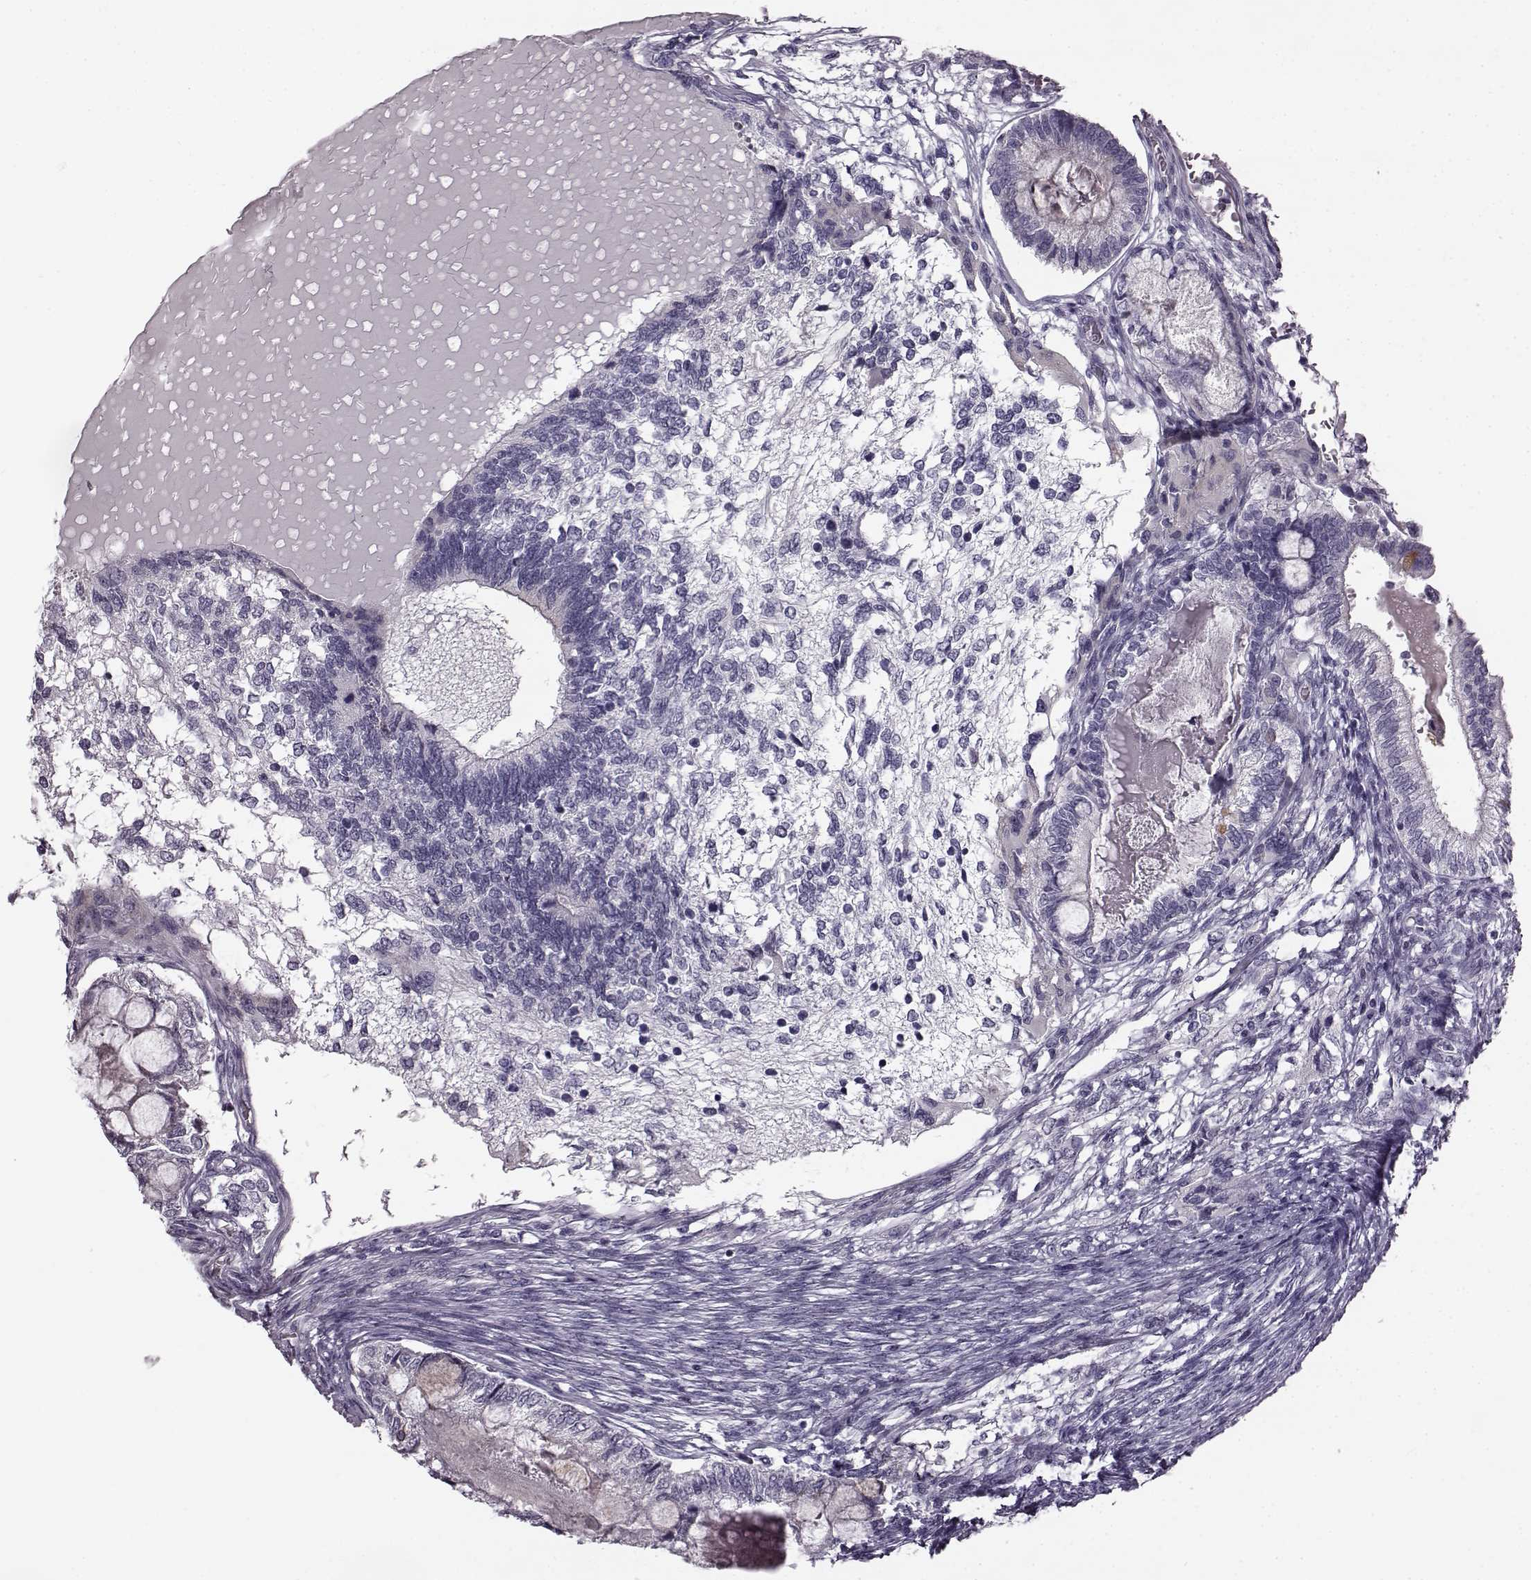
{"staining": {"intensity": "negative", "quantity": "none", "location": "none"}, "tissue": "testis cancer", "cell_type": "Tumor cells", "image_type": "cancer", "snomed": [{"axis": "morphology", "description": "Seminoma, NOS"}, {"axis": "morphology", "description": "Carcinoma, Embryonal, NOS"}, {"axis": "topography", "description": "Testis"}], "caption": "Testis cancer stained for a protein using IHC displays no positivity tumor cells.", "gene": "ODAD4", "patient": {"sex": "male", "age": 41}}